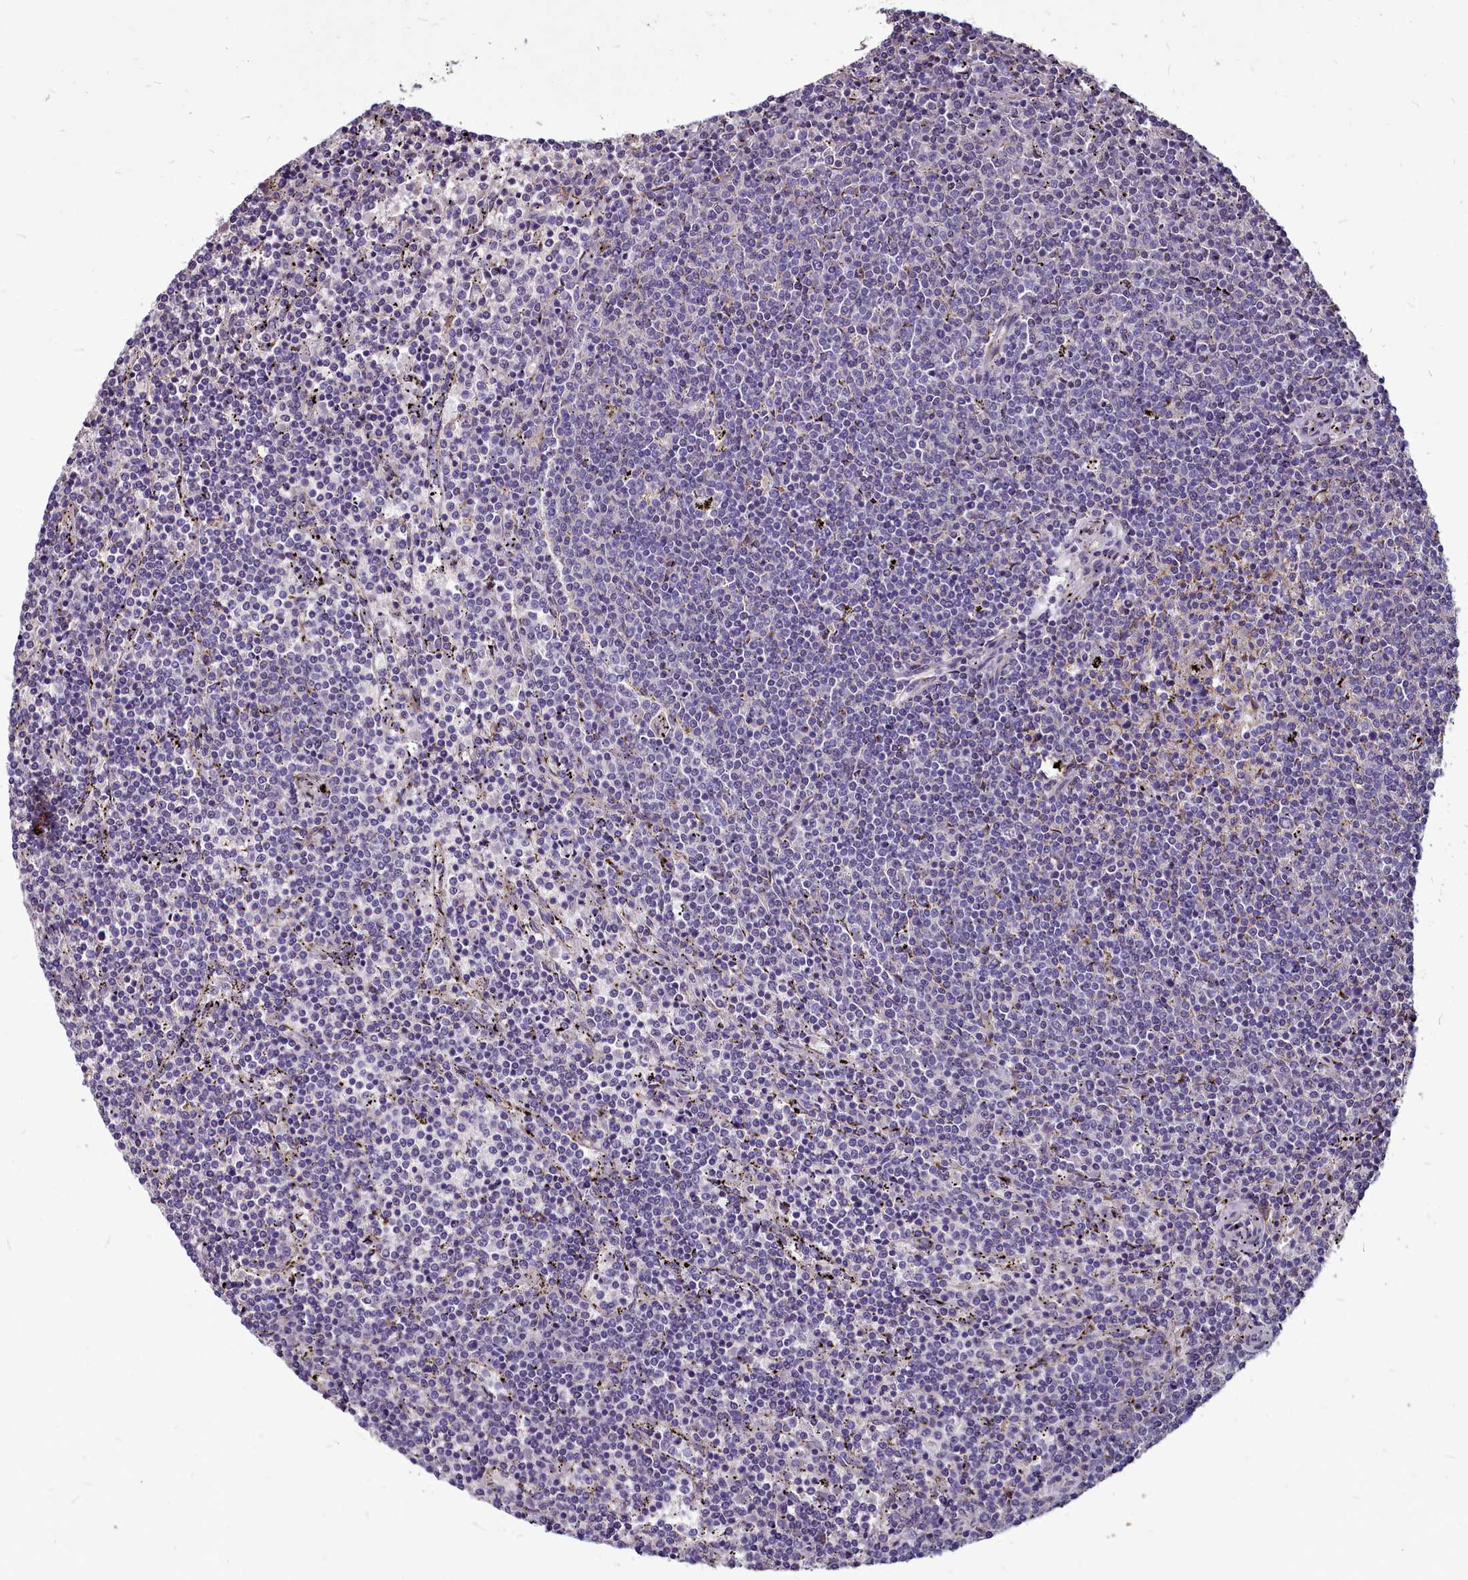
{"staining": {"intensity": "negative", "quantity": "none", "location": "none"}, "tissue": "lymphoma", "cell_type": "Tumor cells", "image_type": "cancer", "snomed": [{"axis": "morphology", "description": "Malignant lymphoma, non-Hodgkin's type, Low grade"}, {"axis": "topography", "description": "Spleen"}], "caption": "Immunohistochemistry (IHC) of malignant lymphoma, non-Hodgkin's type (low-grade) exhibits no staining in tumor cells.", "gene": "SMPD4", "patient": {"sex": "female", "age": 50}}